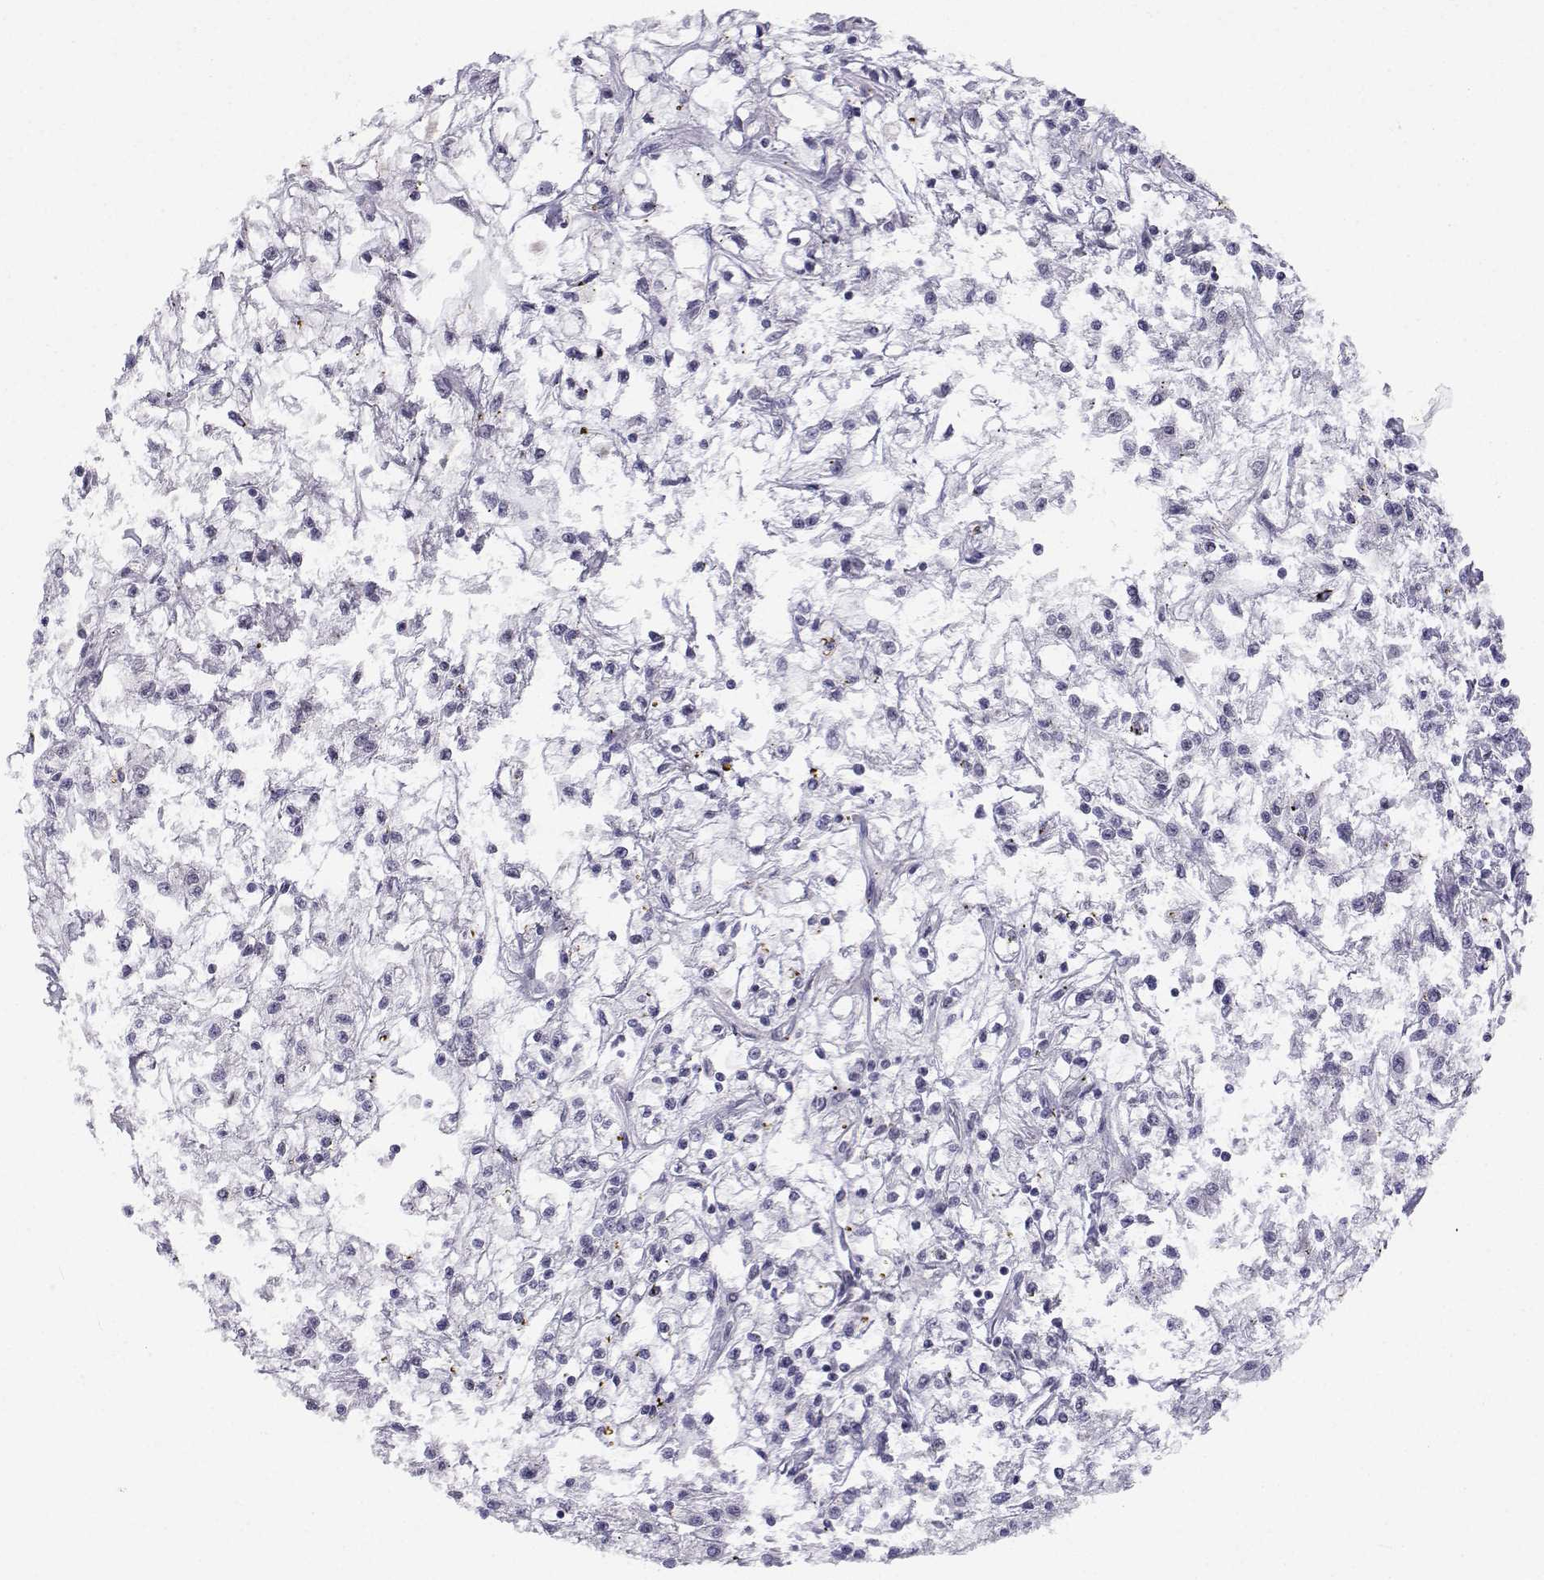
{"staining": {"intensity": "negative", "quantity": "none", "location": "none"}, "tissue": "renal cancer", "cell_type": "Tumor cells", "image_type": "cancer", "snomed": [{"axis": "morphology", "description": "Adenocarcinoma, NOS"}, {"axis": "topography", "description": "Kidney"}], "caption": "A histopathology image of human renal cancer (adenocarcinoma) is negative for staining in tumor cells. Nuclei are stained in blue.", "gene": "MED26", "patient": {"sex": "female", "age": 59}}